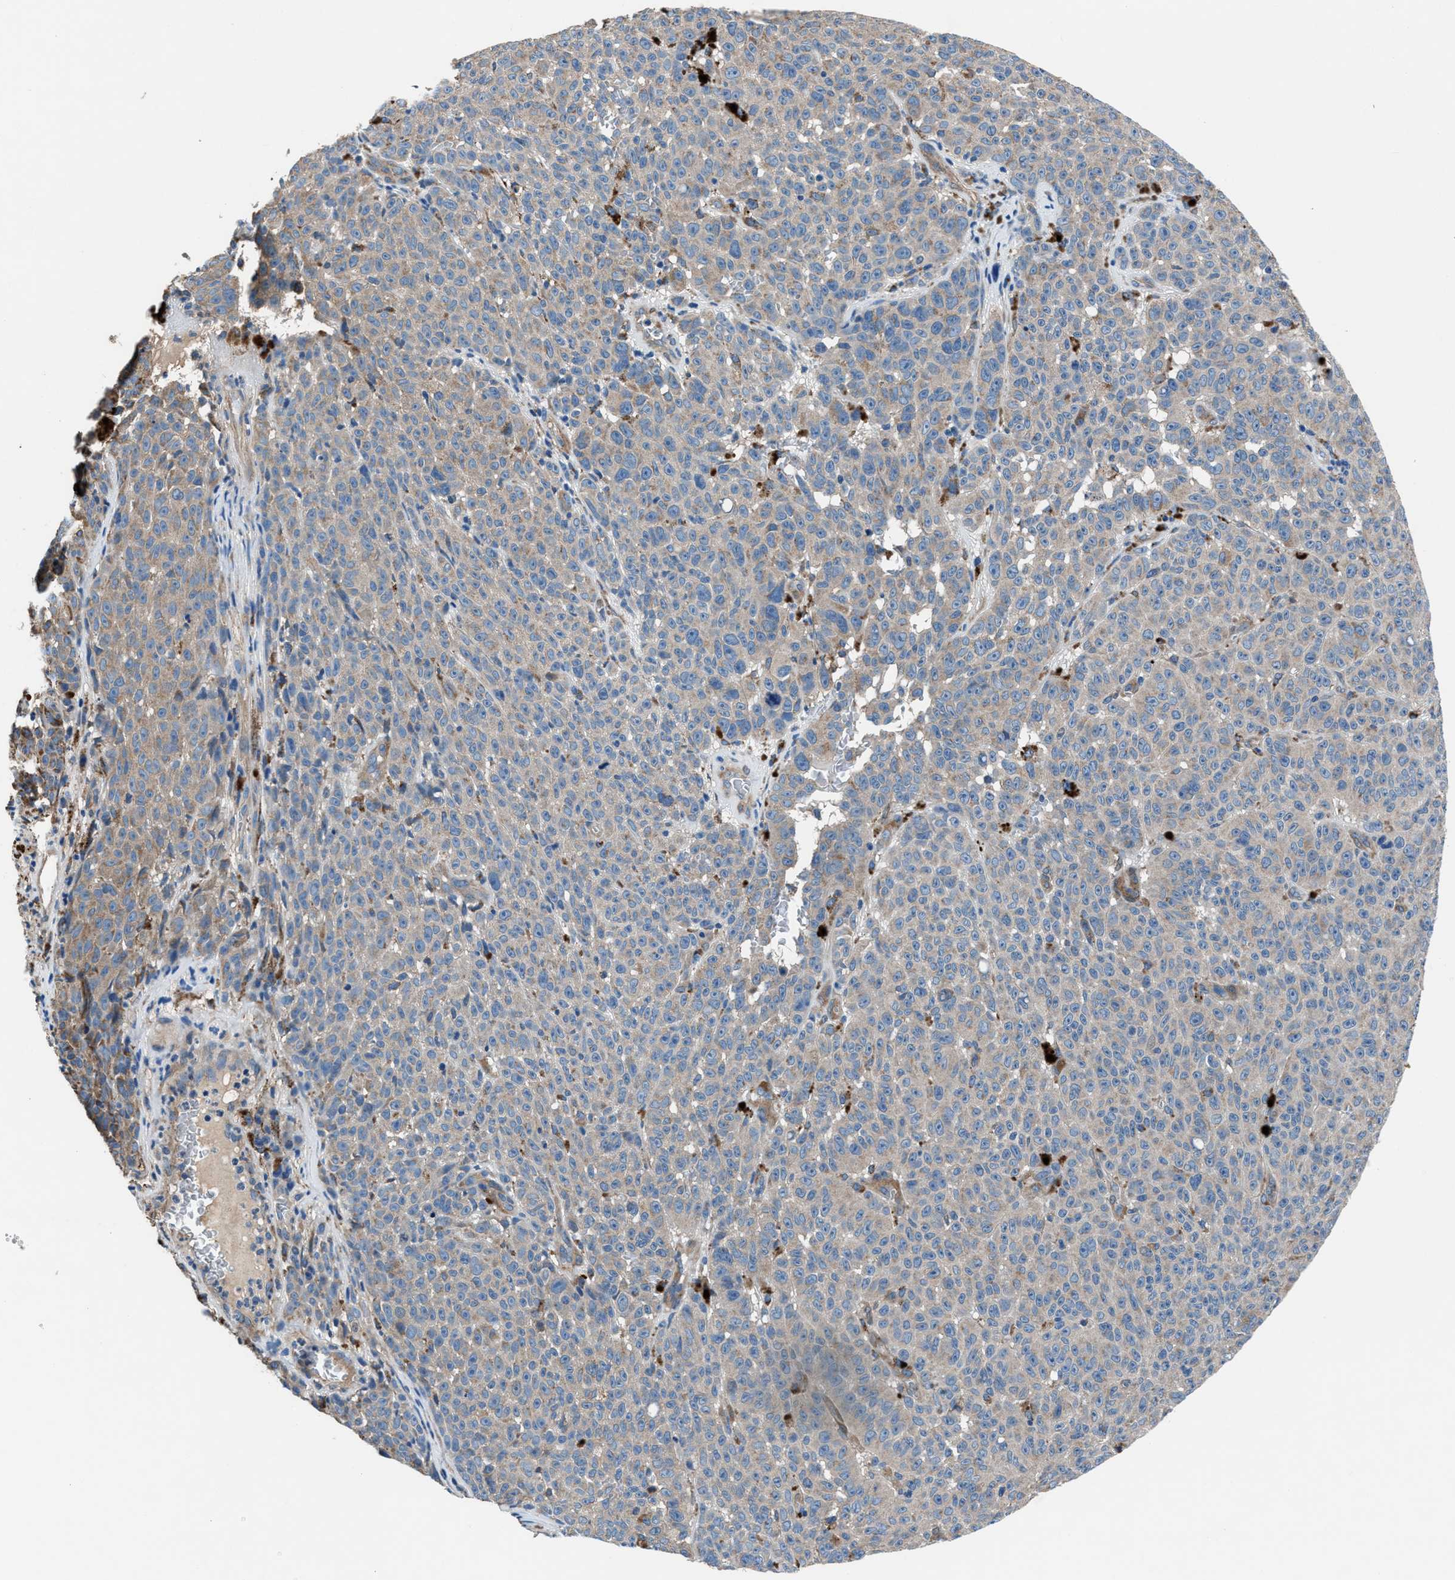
{"staining": {"intensity": "weak", "quantity": "25%-75%", "location": "cytoplasmic/membranous"}, "tissue": "melanoma", "cell_type": "Tumor cells", "image_type": "cancer", "snomed": [{"axis": "morphology", "description": "Malignant melanoma, NOS"}, {"axis": "topography", "description": "Skin"}], "caption": "This histopathology image reveals immunohistochemistry staining of human melanoma, with low weak cytoplasmic/membranous staining in about 25%-75% of tumor cells.", "gene": "PRTFDC1", "patient": {"sex": "female", "age": 82}}